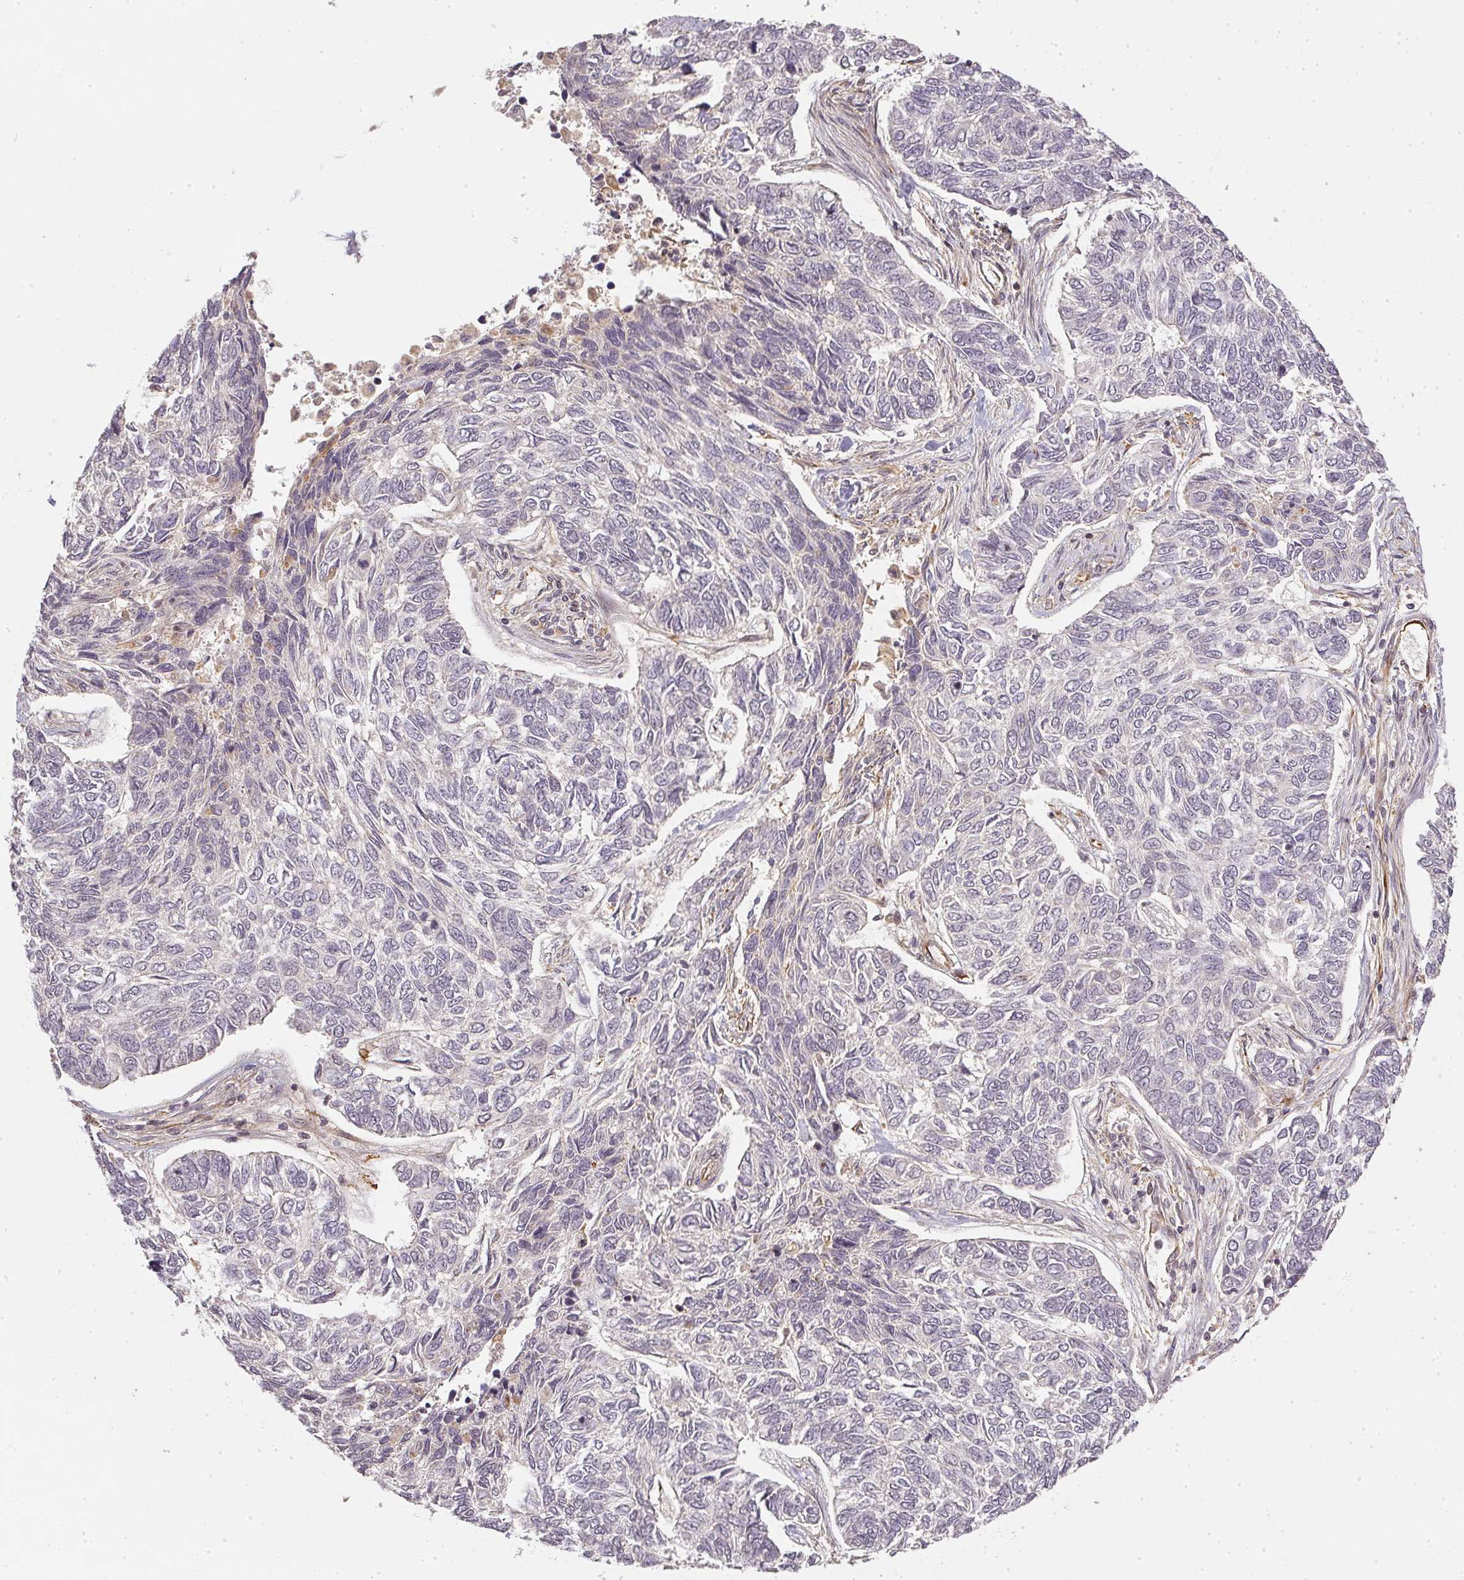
{"staining": {"intensity": "negative", "quantity": "none", "location": "none"}, "tissue": "skin cancer", "cell_type": "Tumor cells", "image_type": "cancer", "snomed": [{"axis": "morphology", "description": "Basal cell carcinoma"}, {"axis": "topography", "description": "Skin"}], "caption": "Immunohistochemistry (IHC) image of human skin cancer stained for a protein (brown), which demonstrates no staining in tumor cells.", "gene": "SERPINE1", "patient": {"sex": "female", "age": 65}}